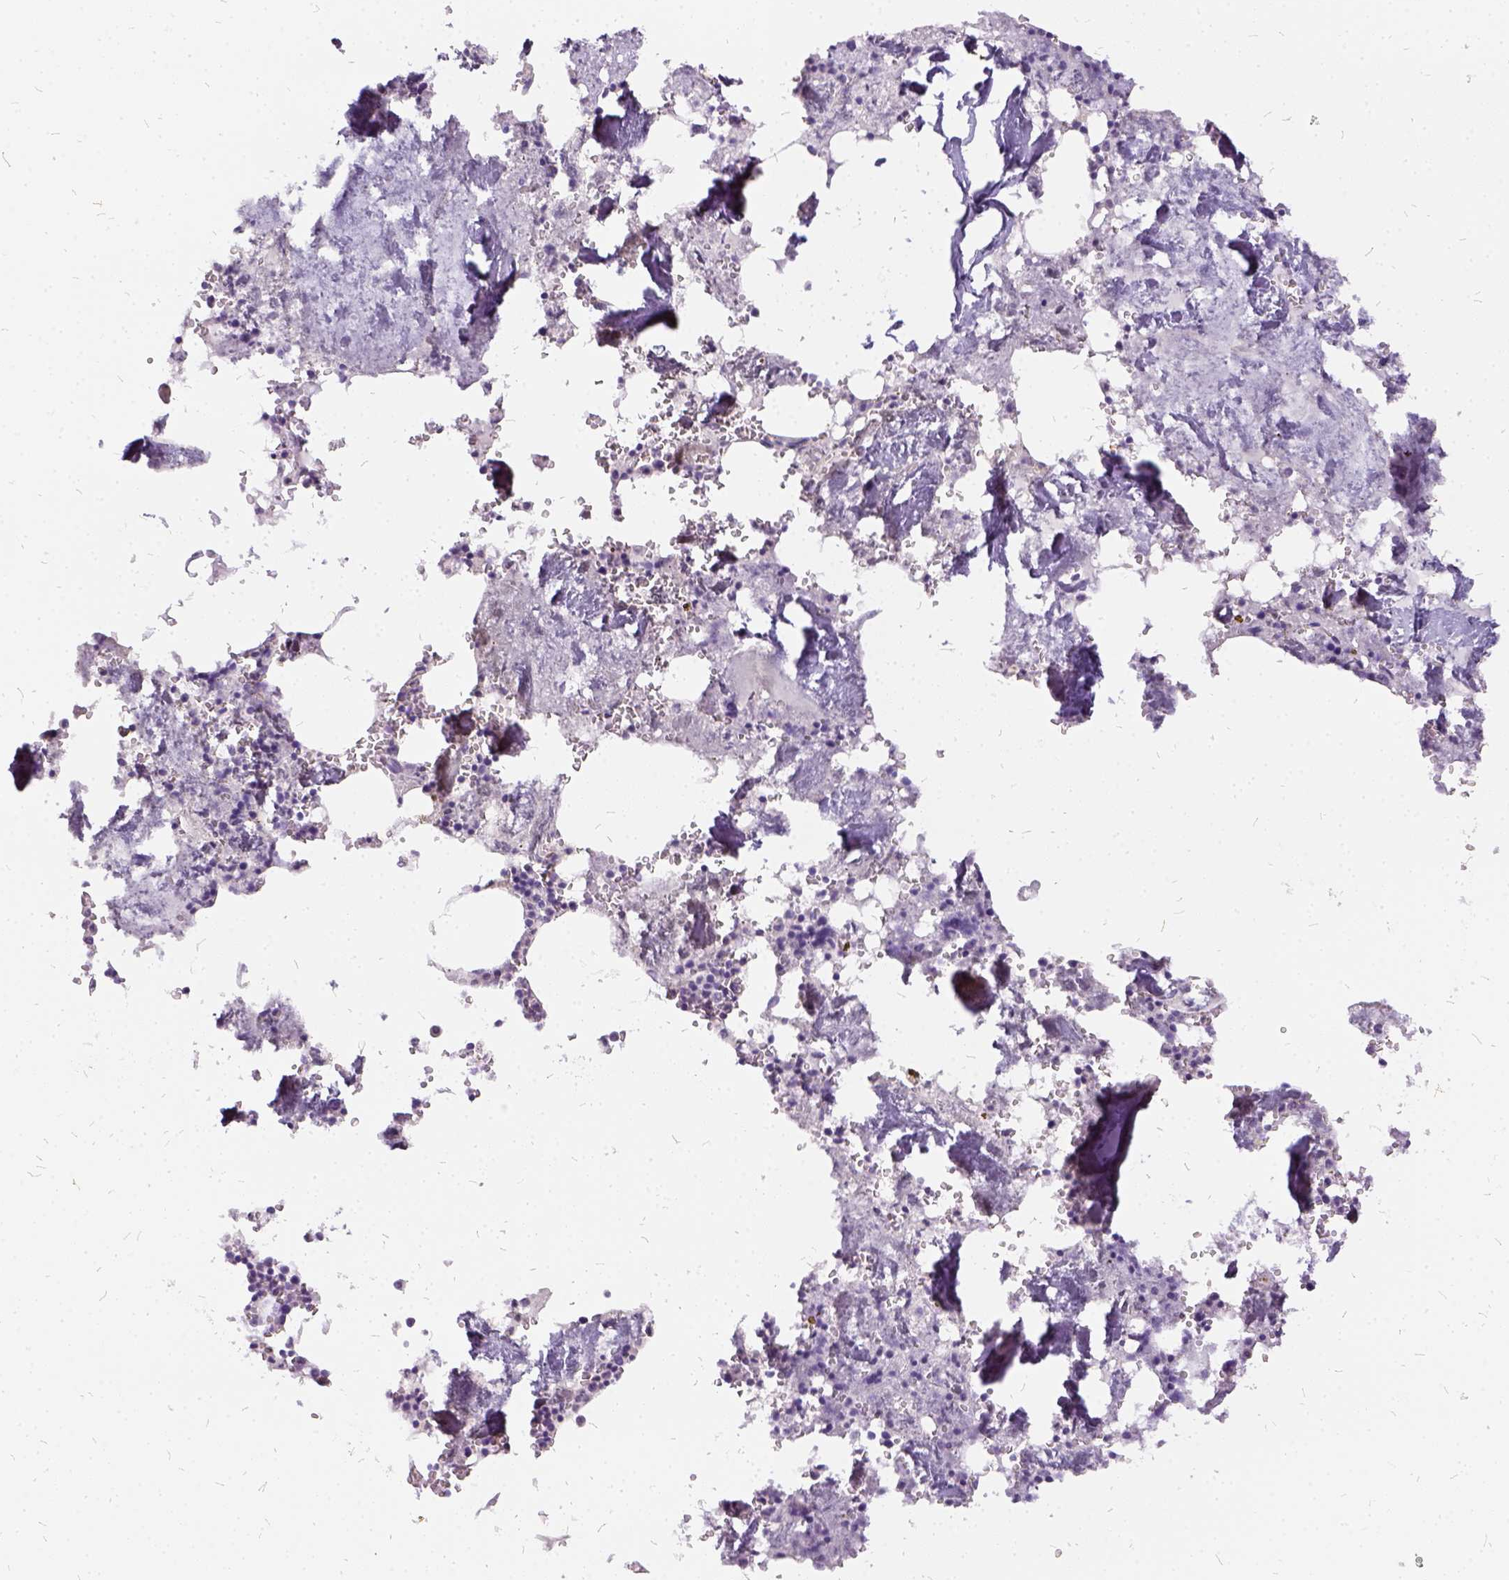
{"staining": {"intensity": "negative", "quantity": "none", "location": "none"}, "tissue": "bone marrow", "cell_type": "Hematopoietic cells", "image_type": "normal", "snomed": [{"axis": "morphology", "description": "Normal tissue, NOS"}, {"axis": "topography", "description": "Bone marrow"}], "caption": "The micrograph exhibits no staining of hematopoietic cells in normal bone marrow.", "gene": "FDX1", "patient": {"sex": "male", "age": 54}}